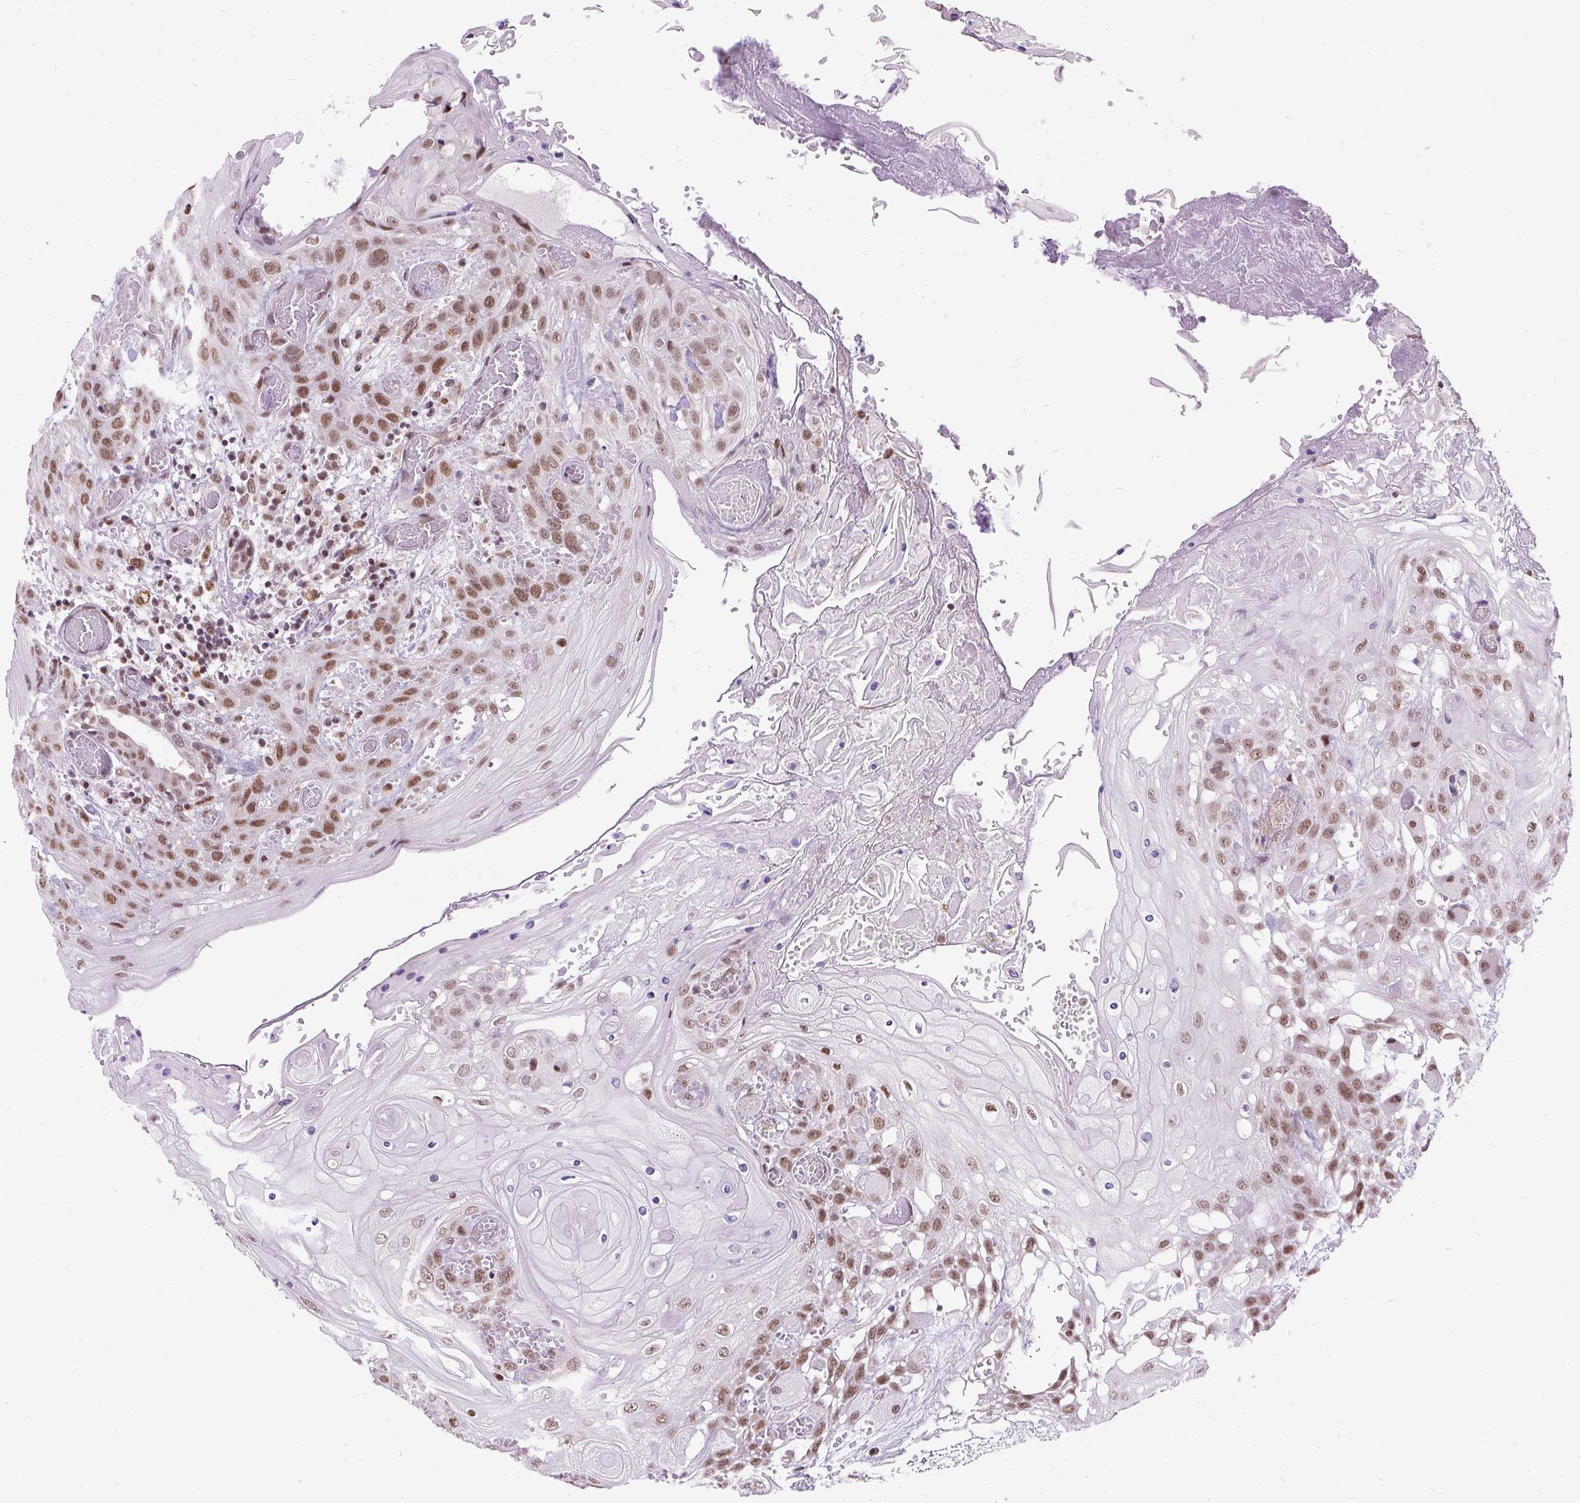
{"staining": {"intensity": "moderate", "quantity": ">75%", "location": "nuclear"}, "tissue": "head and neck cancer", "cell_type": "Tumor cells", "image_type": "cancer", "snomed": [{"axis": "morphology", "description": "Squamous cell carcinoma, NOS"}, {"axis": "topography", "description": "Head-Neck"}], "caption": "Protein expression analysis of human head and neck squamous cell carcinoma reveals moderate nuclear expression in approximately >75% of tumor cells. The staining was performed using DAB, with brown indicating positive protein expression. Nuclei are stained blue with hematoxylin.", "gene": "ZNF672", "patient": {"sex": "female", "age": 43}}